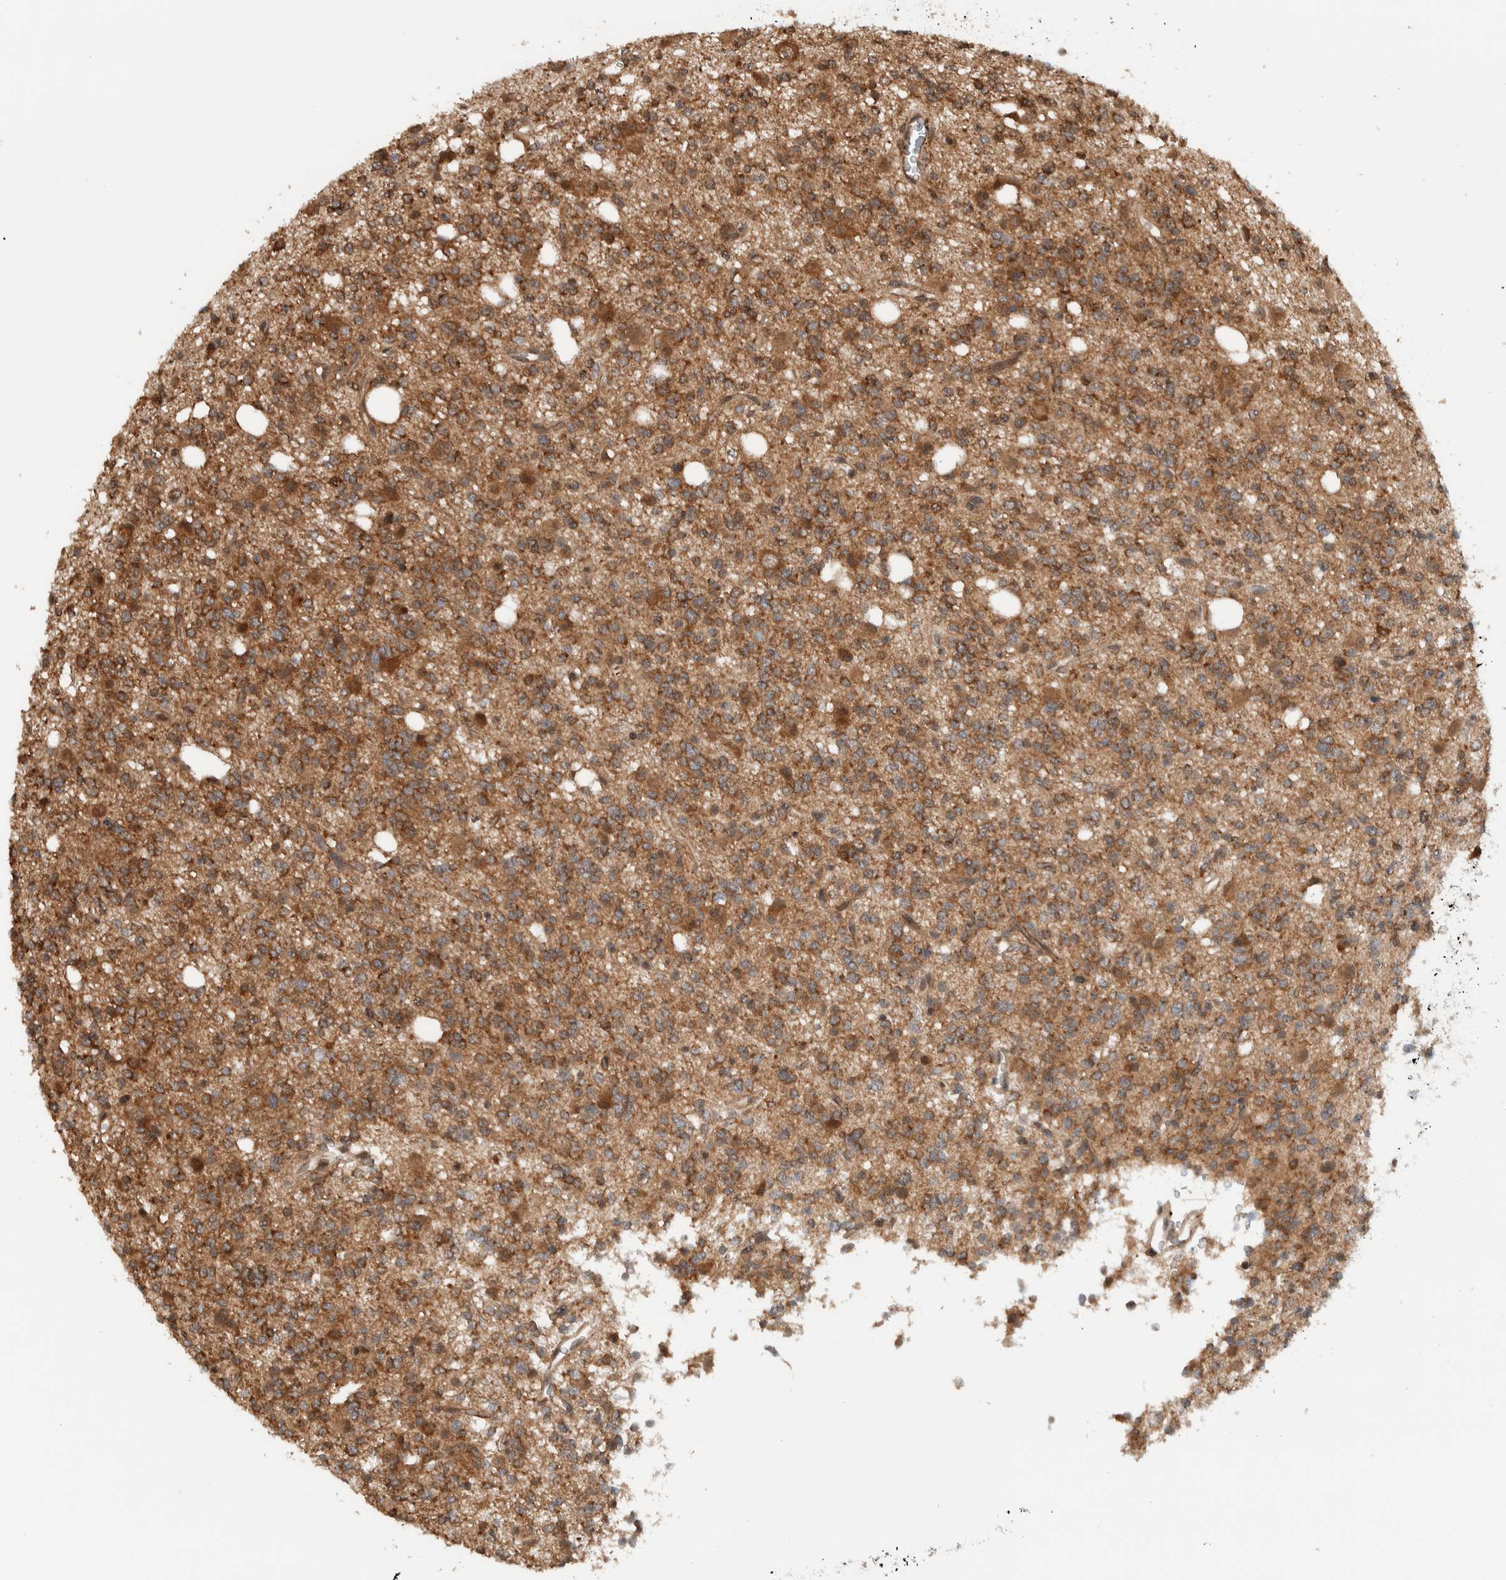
{"staining": {"intensity": "moderate", "quantity": ">75%", "location": "cytoplasmic/membranous"}, "tissue": "glioma", "cell_type": "Tumor cells", "image_type": "cancer", "snomed": [{"axis": "morphology", "description": "Glioma, malignant, High grade"}, {"axis": "topography", "description": "Brain"}], "caption": "A medium amount of moderate cytoplasmic/membranous positivity is identified in approximately >75% of tumor cells in malignant high-grade glioma tissue.", "gene": "KLHL6", "patient": {"sex": "female", "age": 62}}